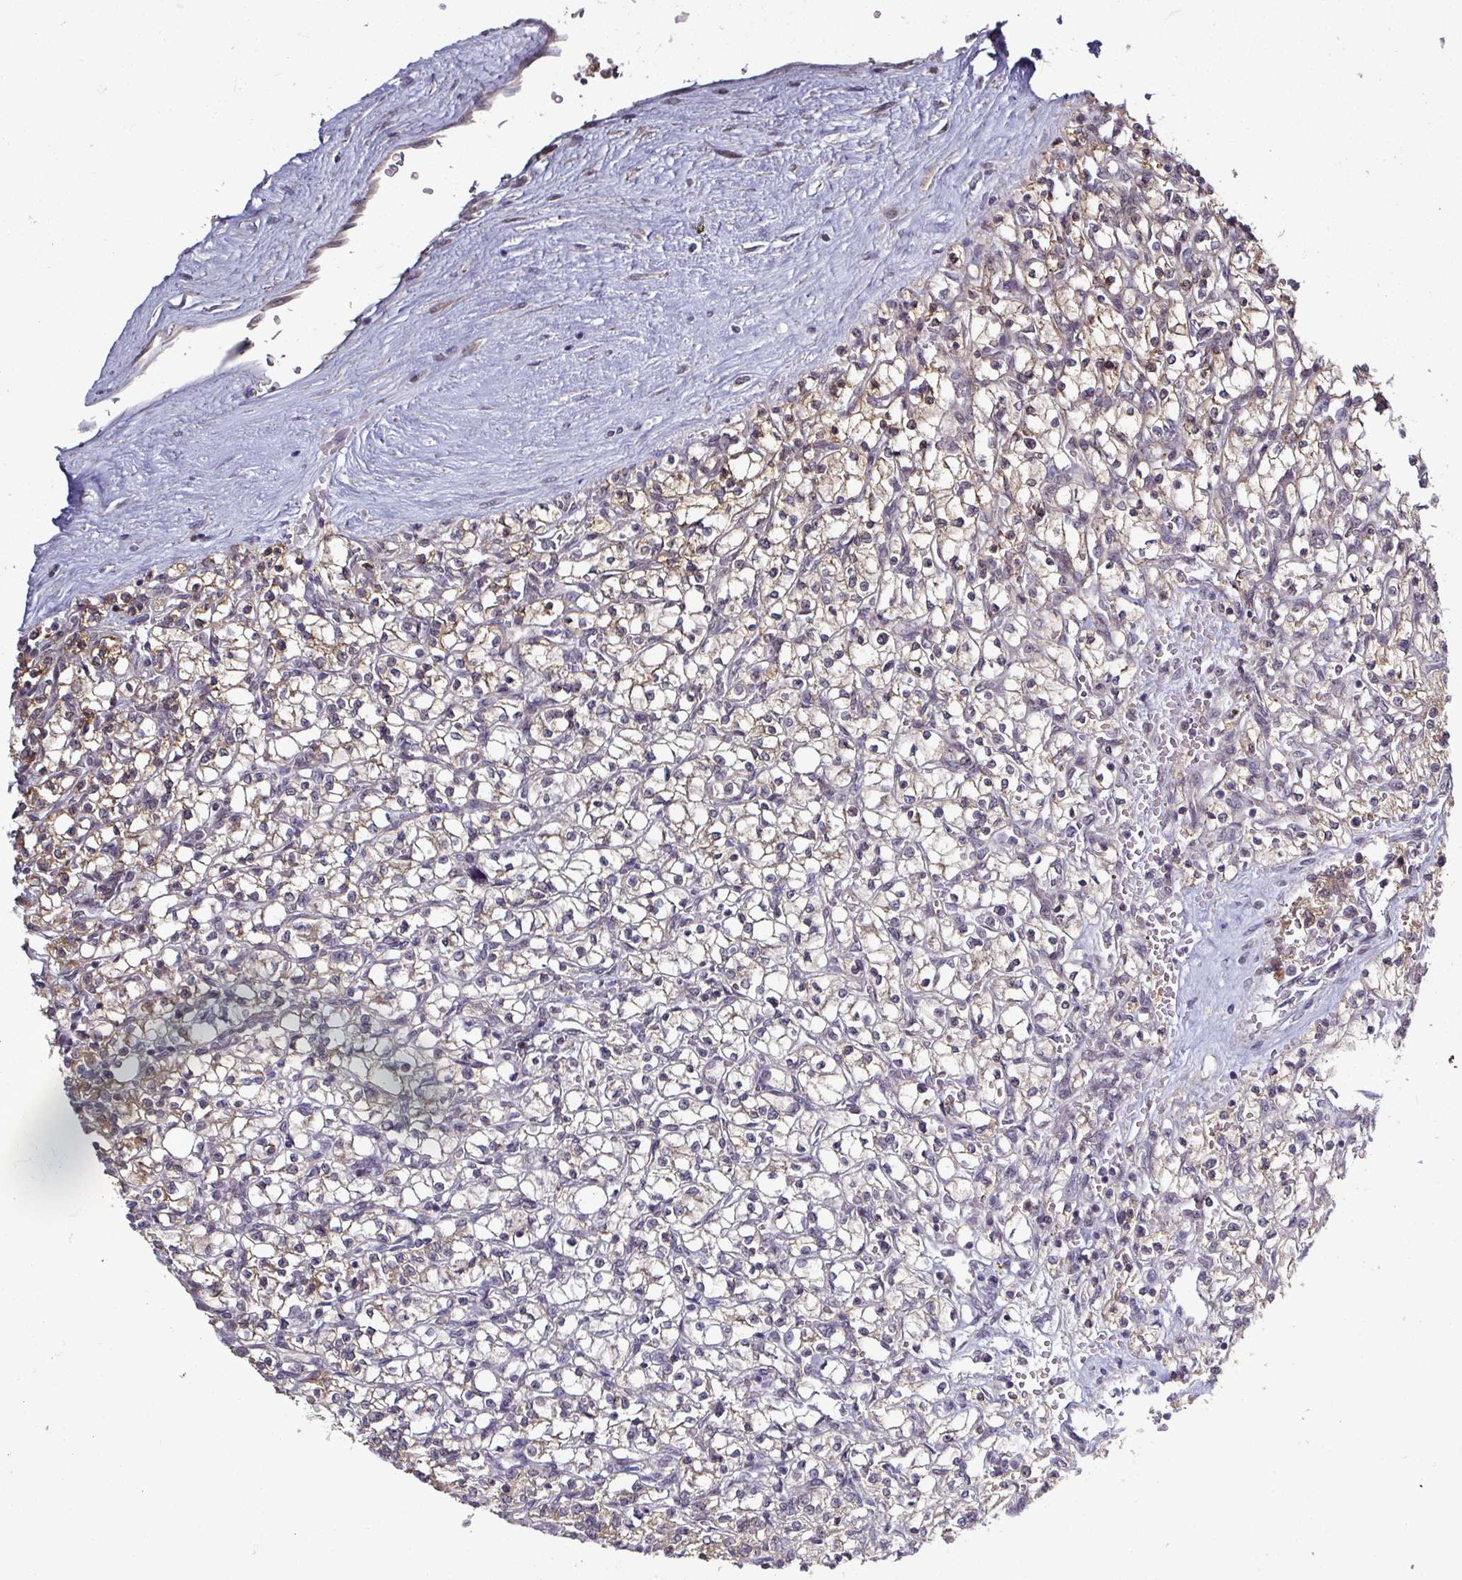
{"staining": {"intensity": "negative", "quantity": "none", "location": "none"}, "tissue": "renal cancer", "cell_type": "Tumor cells", "image_type": "cancer", "snomed": [{"axis": "morphology", "description": "Adenocarcinoma, NOS"}, {"axis": "topography", "description": "Kidney"}], "caption": "This is an IHC micrograph of human renal cancer (adenocarcinoma). There is no expression in tumor cells.", "gene": "GTF2H3", "patient": {"sex": "female", "age": 64}}